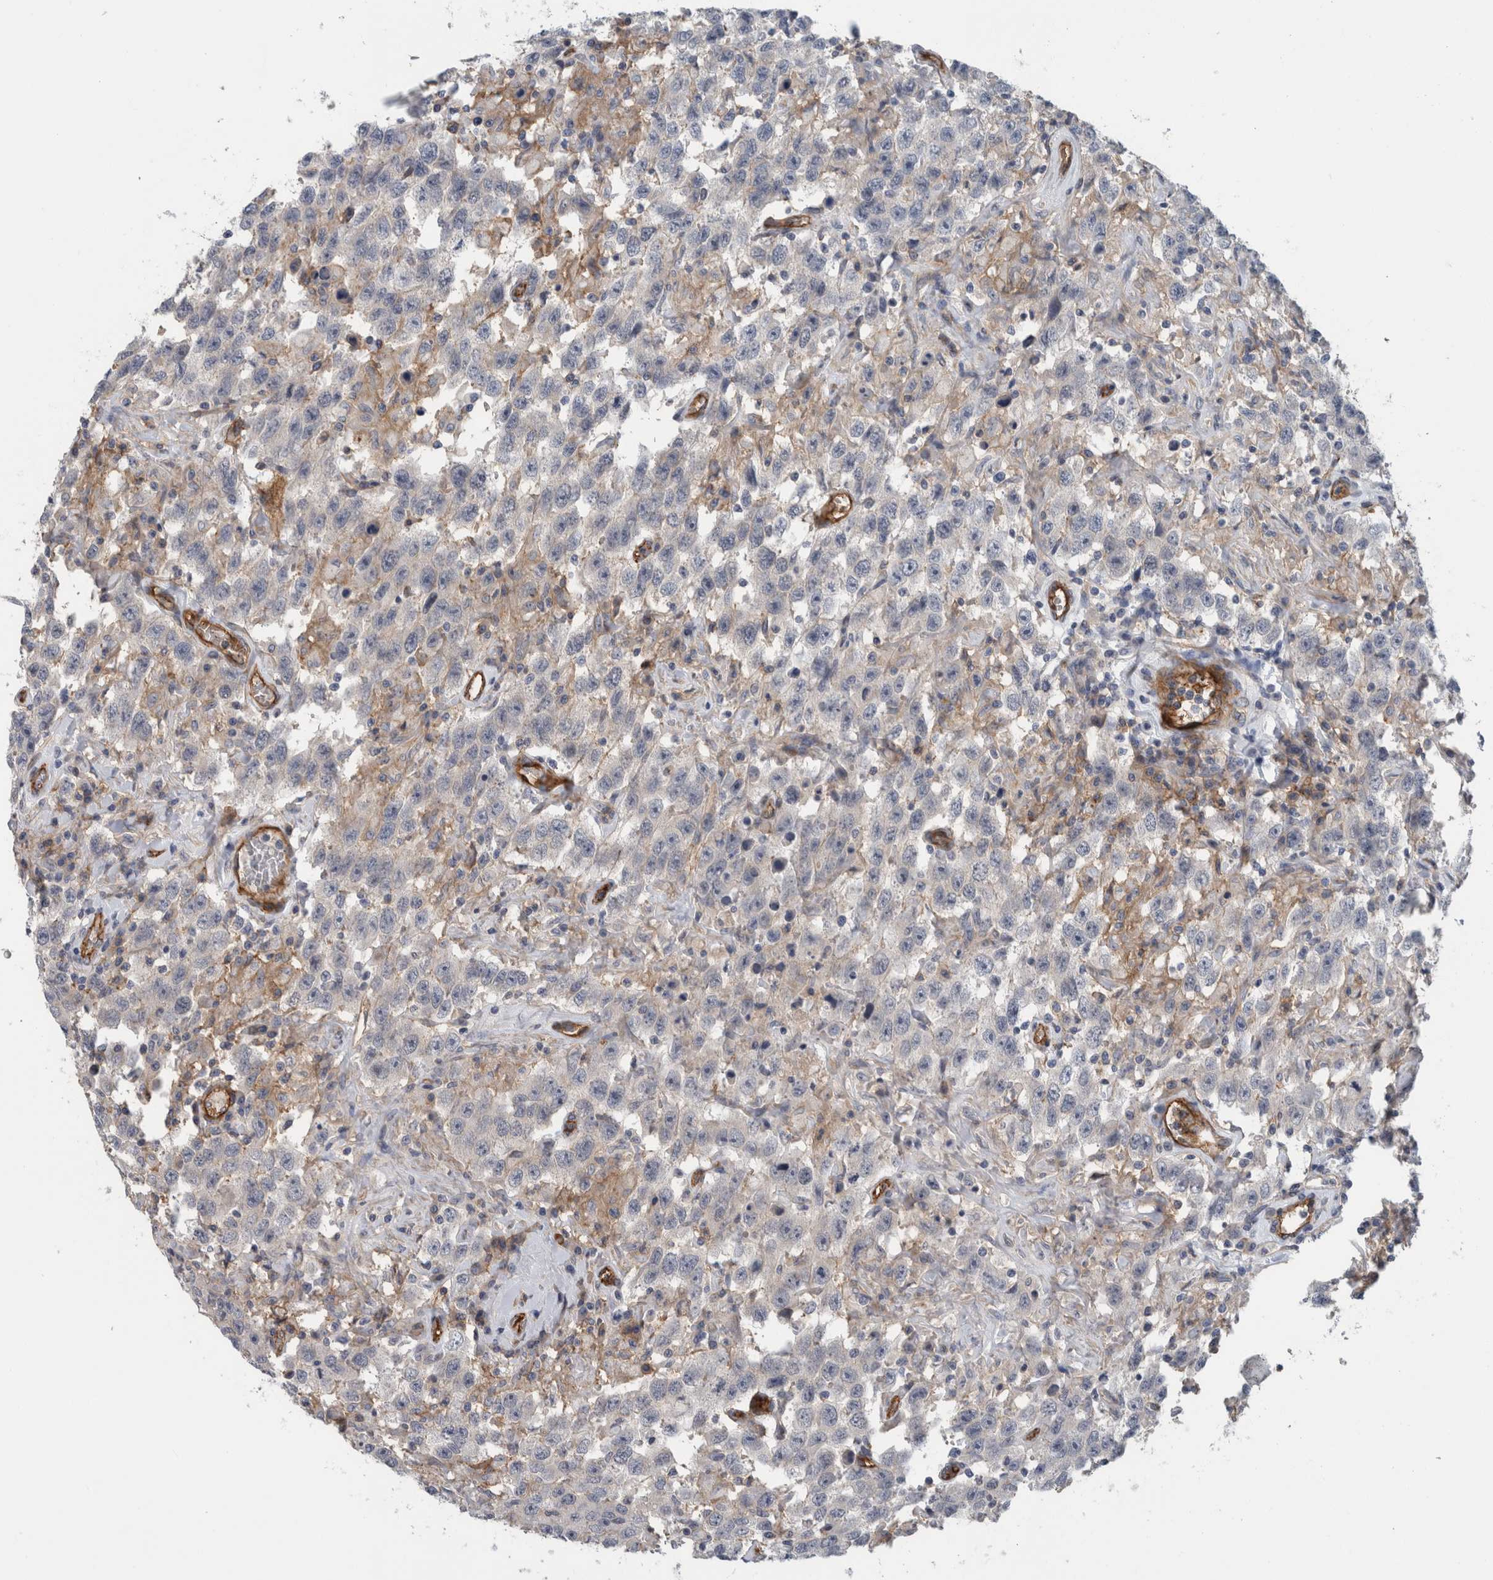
{"staining": {"intensity": "negative", "quantity": "none", "location": "none"}, "tissue": "testis cancer", "cell_type": "Tumor cells", "image_type": "cancer", "snomed": [{"axis": "morphology", "description": "Seminoma, NOS"}, {"axis": "topography", "description": "Testis"}], "caption": "This is a image of IHC staining of testis seminoma, which shows no positivity in tumor cells.", "gene": "CD59", "patient": {"sex": "male", "age": 41}}